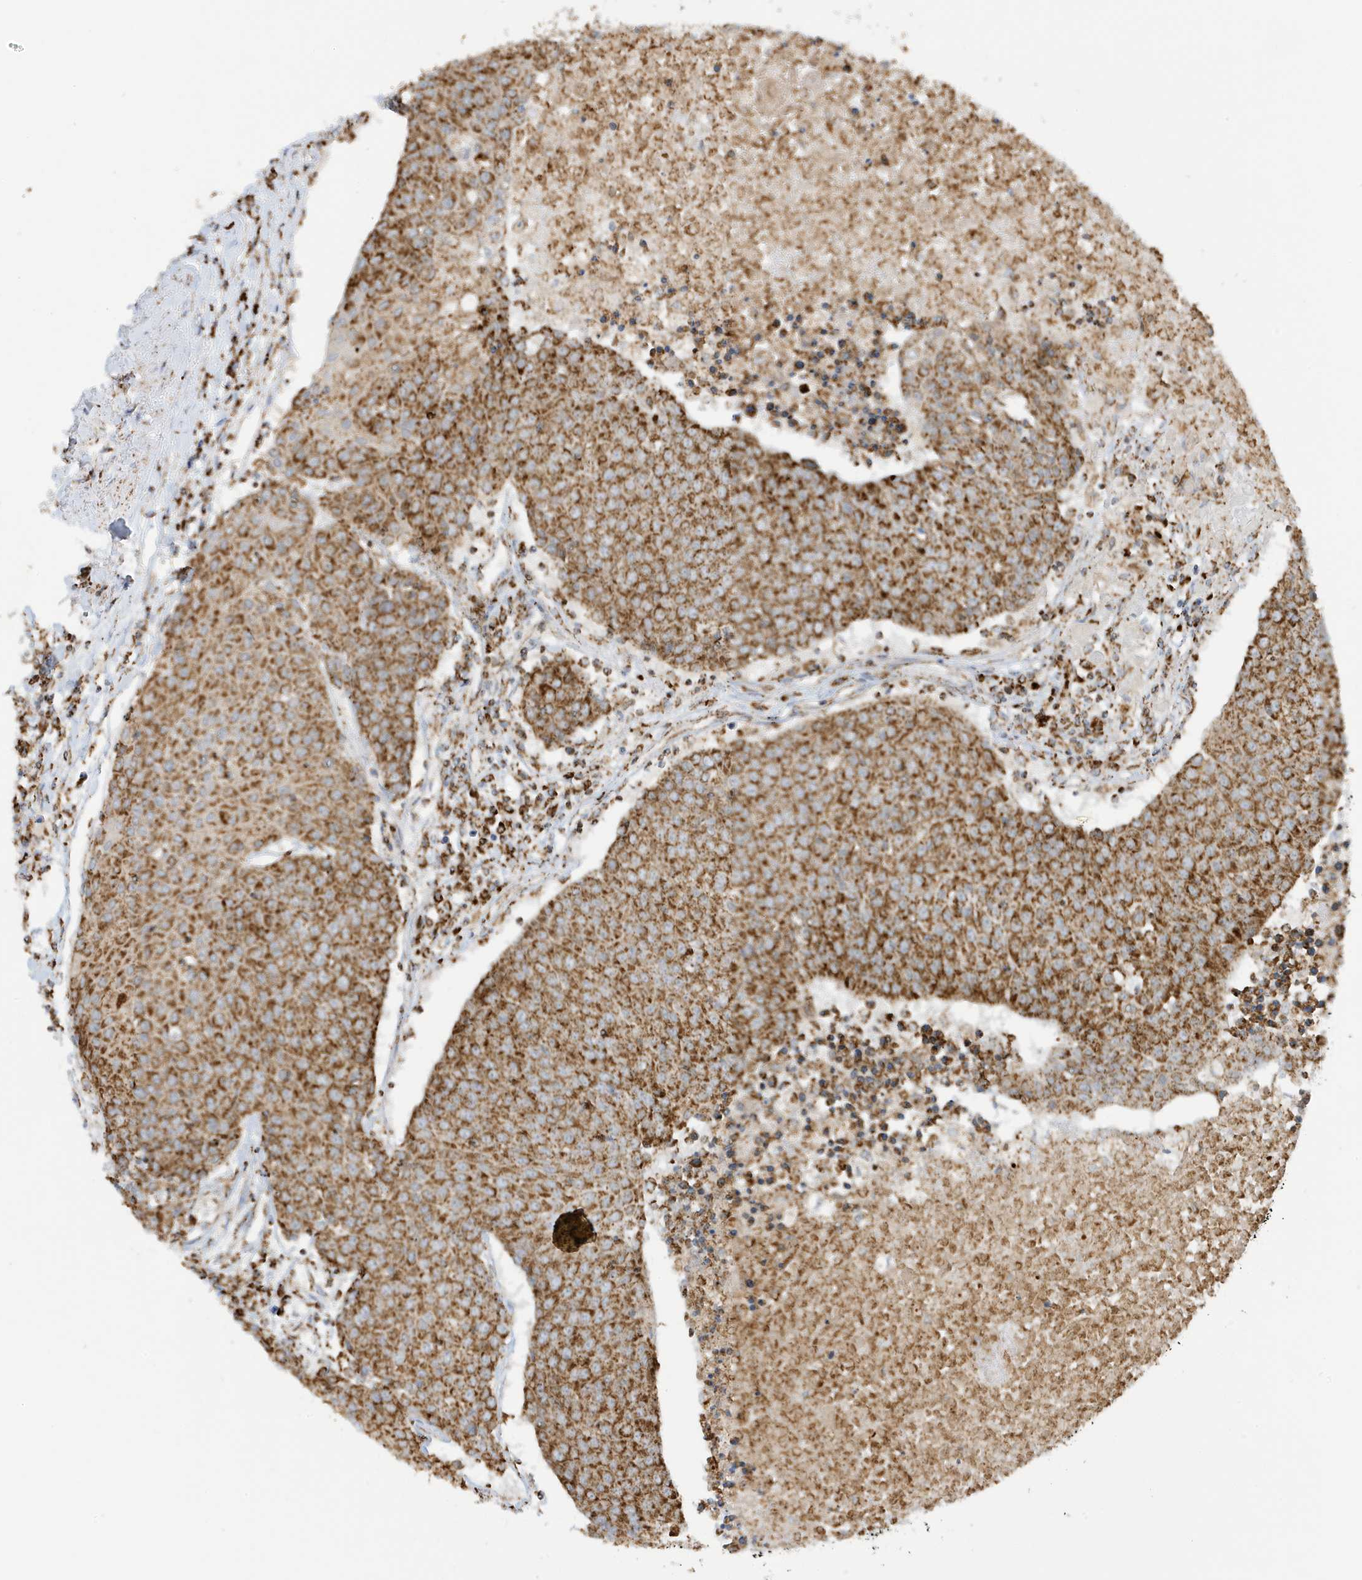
{"staining": {"intensity": "strong", "quantity": ">75%", "location": "cytoplasmic/membranous"}, "tissue": "urothelial cancer", "cell_type": "Tumor cells", "image_type": "cancer", "snomed": [{"axis": "morphology", "description": "Urothelial carcinoma, High grade"}, {"axis": "topography", "description": "Urinary bladder"}], "caption": "The image displays immunohistochemical staining of urothelial carcinoma (high-grade). There is strong cytoplasmic/membranous expression is appreciated in about >75% of tumor cells.", "gene": "ATP5ME", "patient": {"sex": "female", "age": 85}}